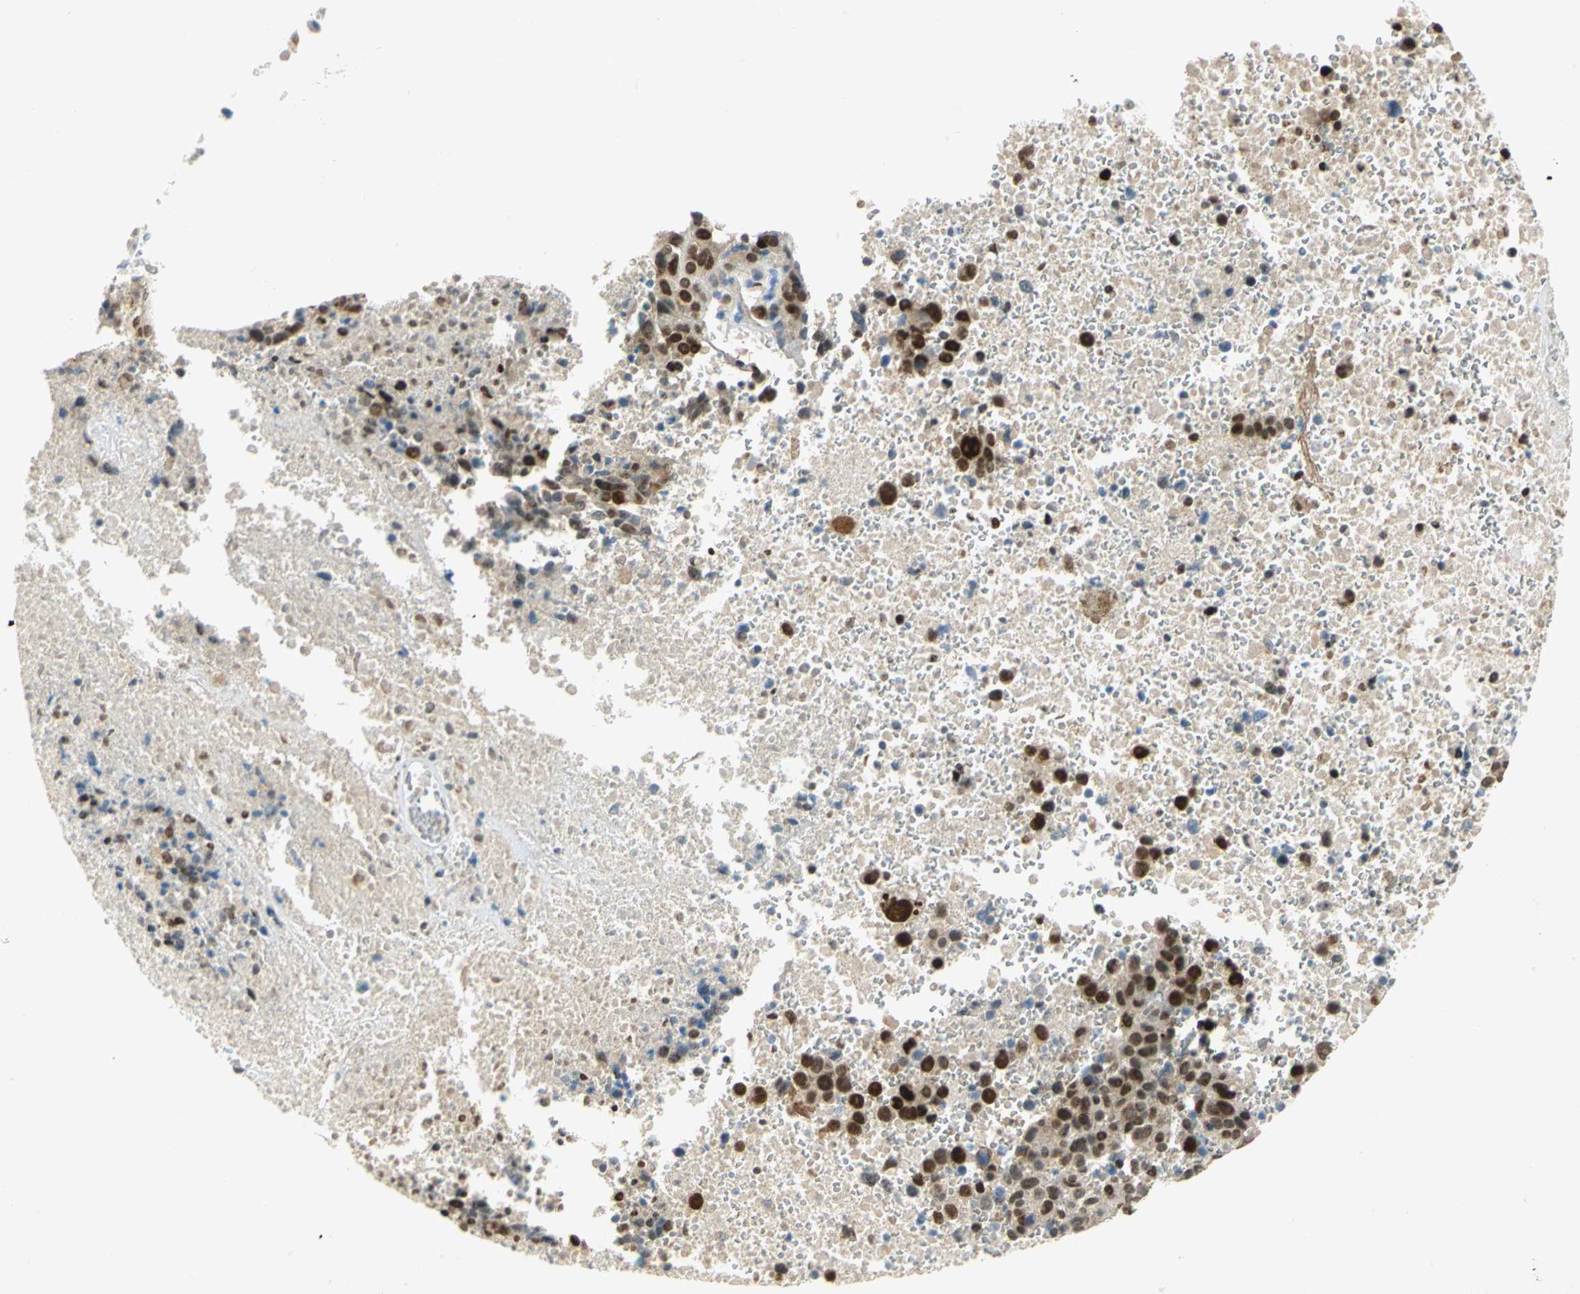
{"staining": {"intensity": "moderate", "quantity": ">75%", "location": "cytoplasmic/membranous,nuclear"}, "tissue": "melanoma", "cell_type": "Tumor cells", "image_type": "cancer", "snomed": [{"axis": "morphology", "description": "Malignant melanoma, Metastatic site"}, {"axis": "topography", "description": "Cerebral cortex"}], "caption": "Malignant melanoma (metastatic site) stained for a protein (brown) demonstrates moderate cytoplasmic/membranous and nuclear positive positivity in about >75% of tumor cells.", "gene": "RBFOX2", "patient": {"sex": "female", "age": 52}}